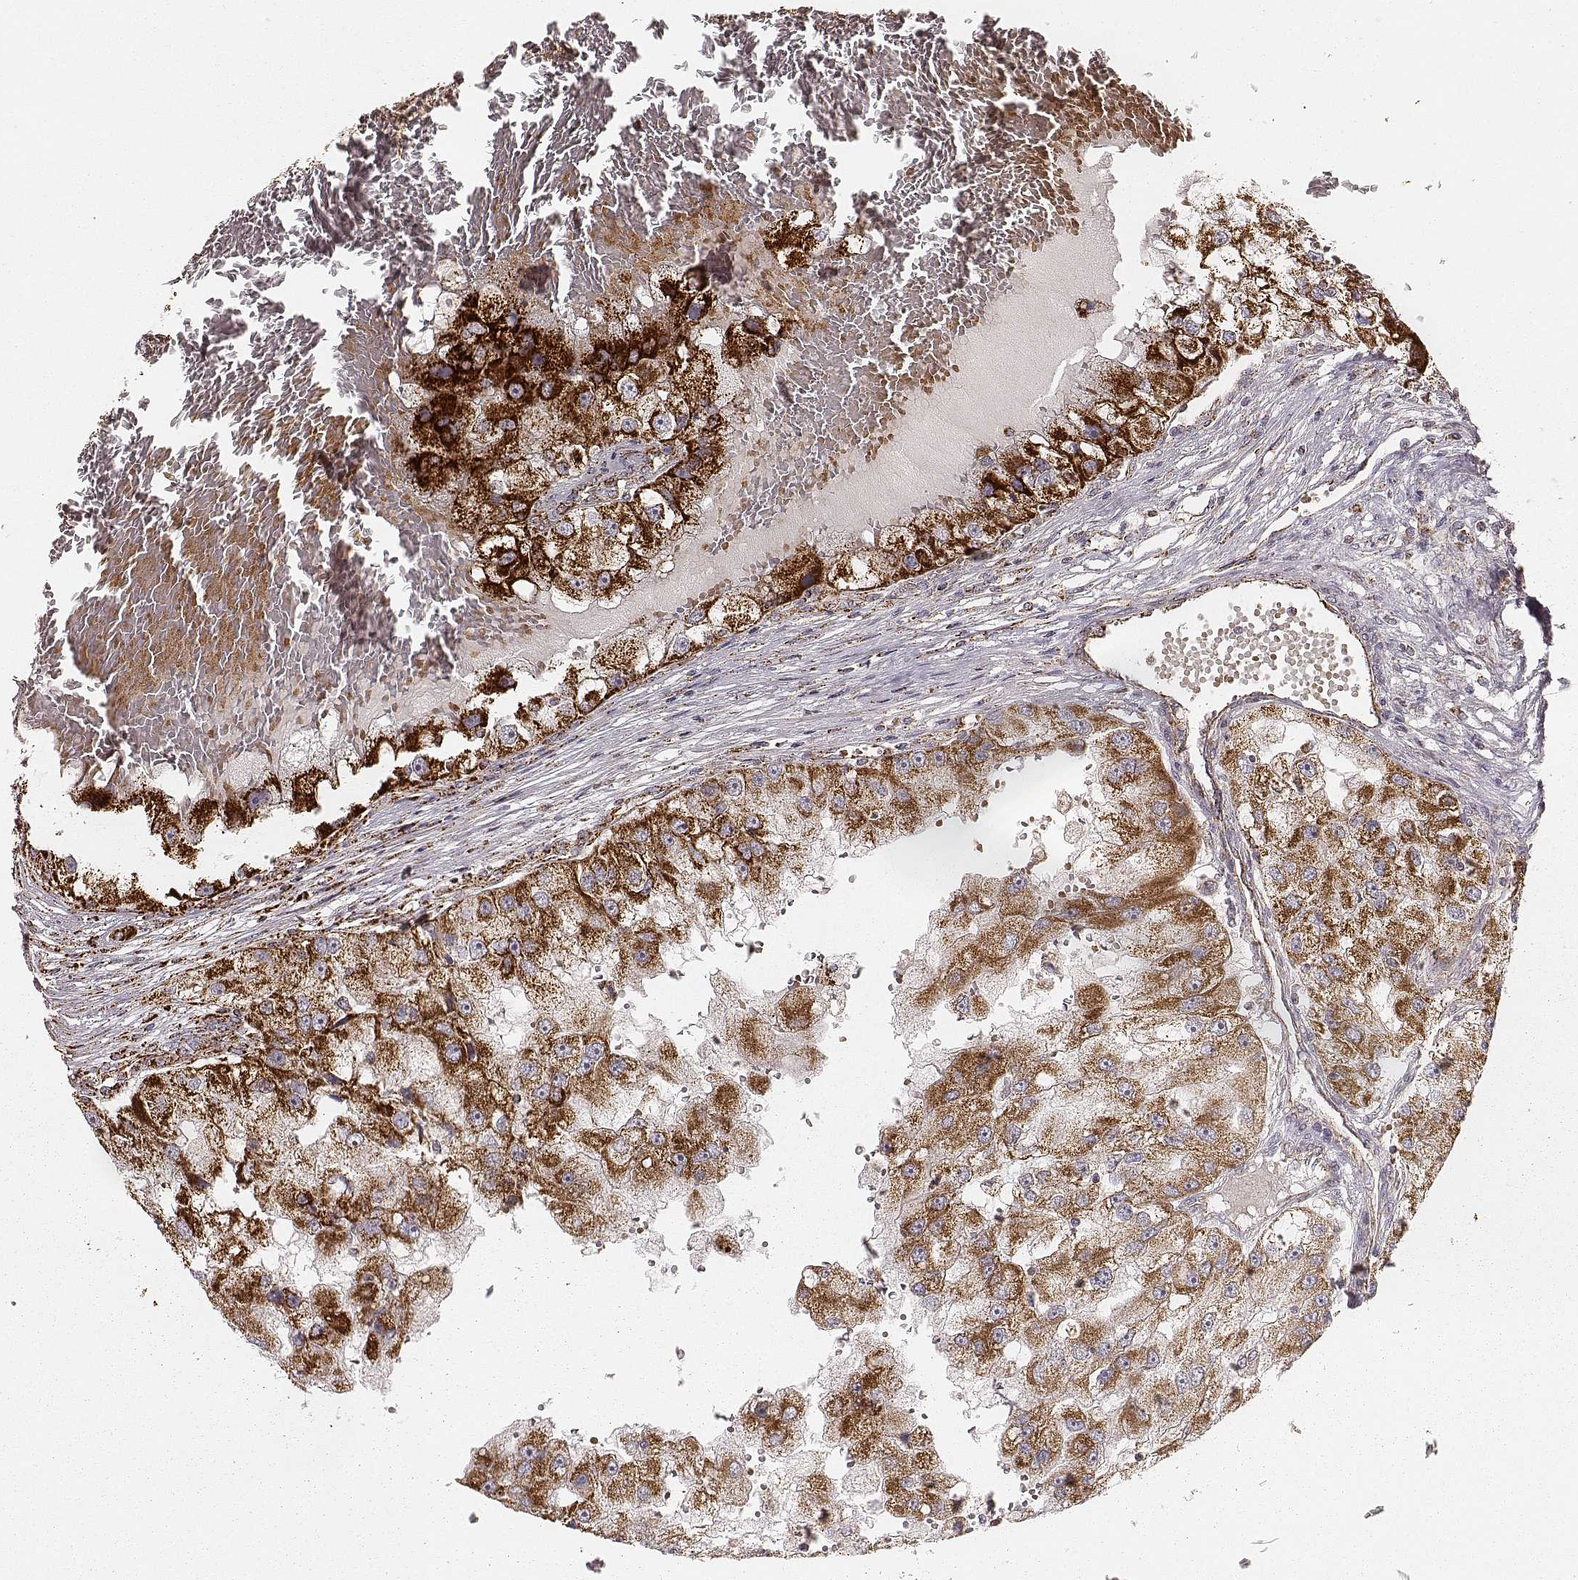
{"staining": {"intensity": "strong", "quantity": ">75%", "location": "cytoplasmic/membranous"}, "tissue": "renal cancer", "cell_type": "Tumor cells", "image_type": "cancer", "snomed": [{"axis": "morphology", "description": "Adenocarcinoma, NOS"}, {"axis": "topography", "description": "Kidney"}], "caption": "Human renal cancer (adenocarcinoma) stained for a protein (brown) exhibits strong cytoplasmic/membranous positive expression in approximately >75% of tumor cells.", "gene": "TUFM", "patient": {"sex": "male", "age": 63}}